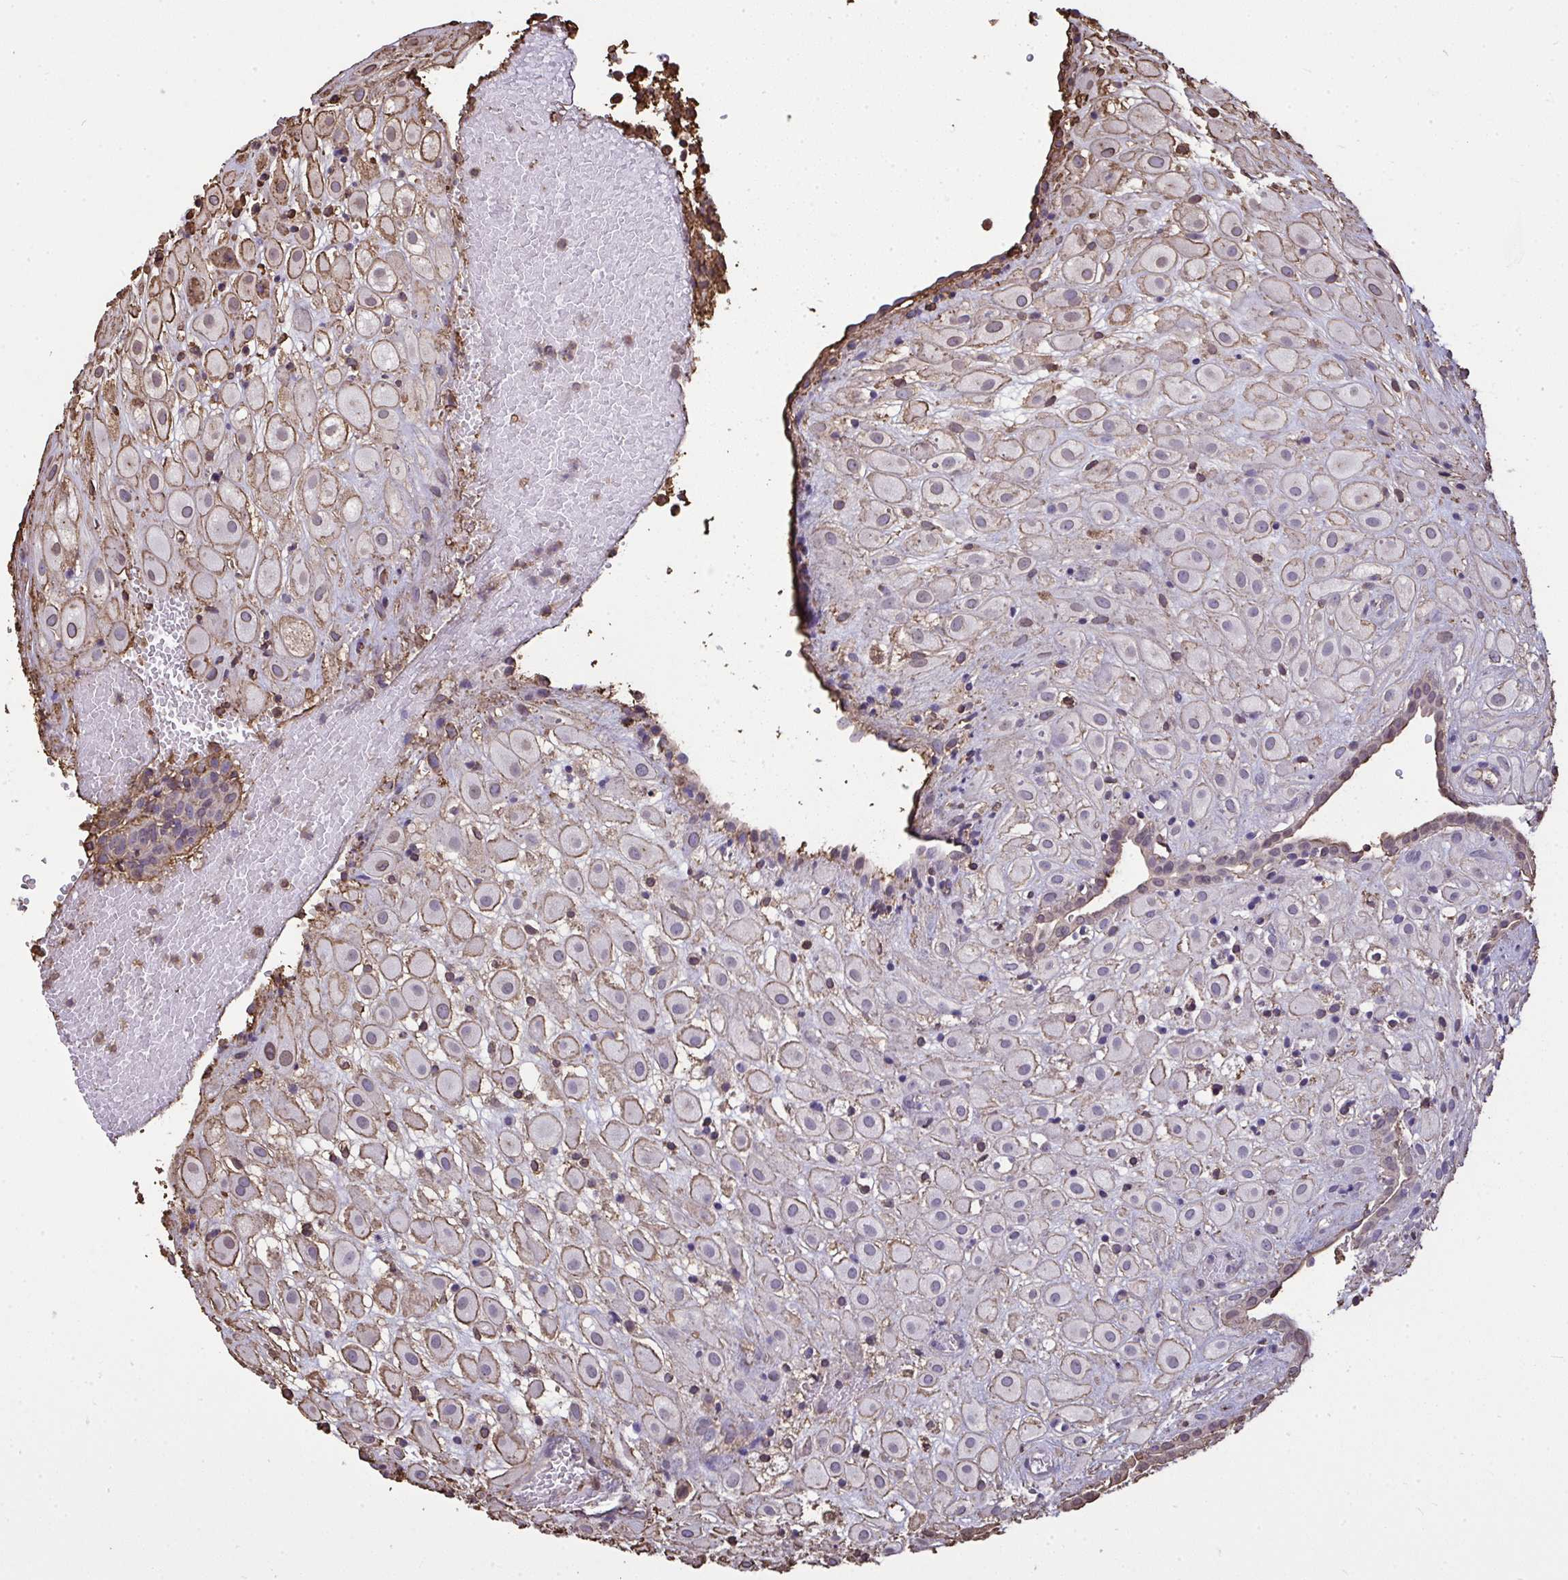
{"staining": {"intensity": "weak", "quantity": ">75%", "location": "cytoplasmic/membranous"}, "tissue": "placenta", "cell_type": "Decidual cells", "image_type": "normal", "snomed": [{"axis": "morphology", "description": "Normal tissue, NOS"}, {"axis": "topography", "description": "Placenta"}], "caption": "High-power microscopy captured an IHC histopathology image of benign placenta, revealing weak cytoplasmic/membranous staining in approximately >75% of decidual cells. (DAB (3,3'-diaminobenzidine) IHC with brightfield microscopy, high magnification).", "gene": "ANXA5", "patient": {"sex": "female", "age": 24}}